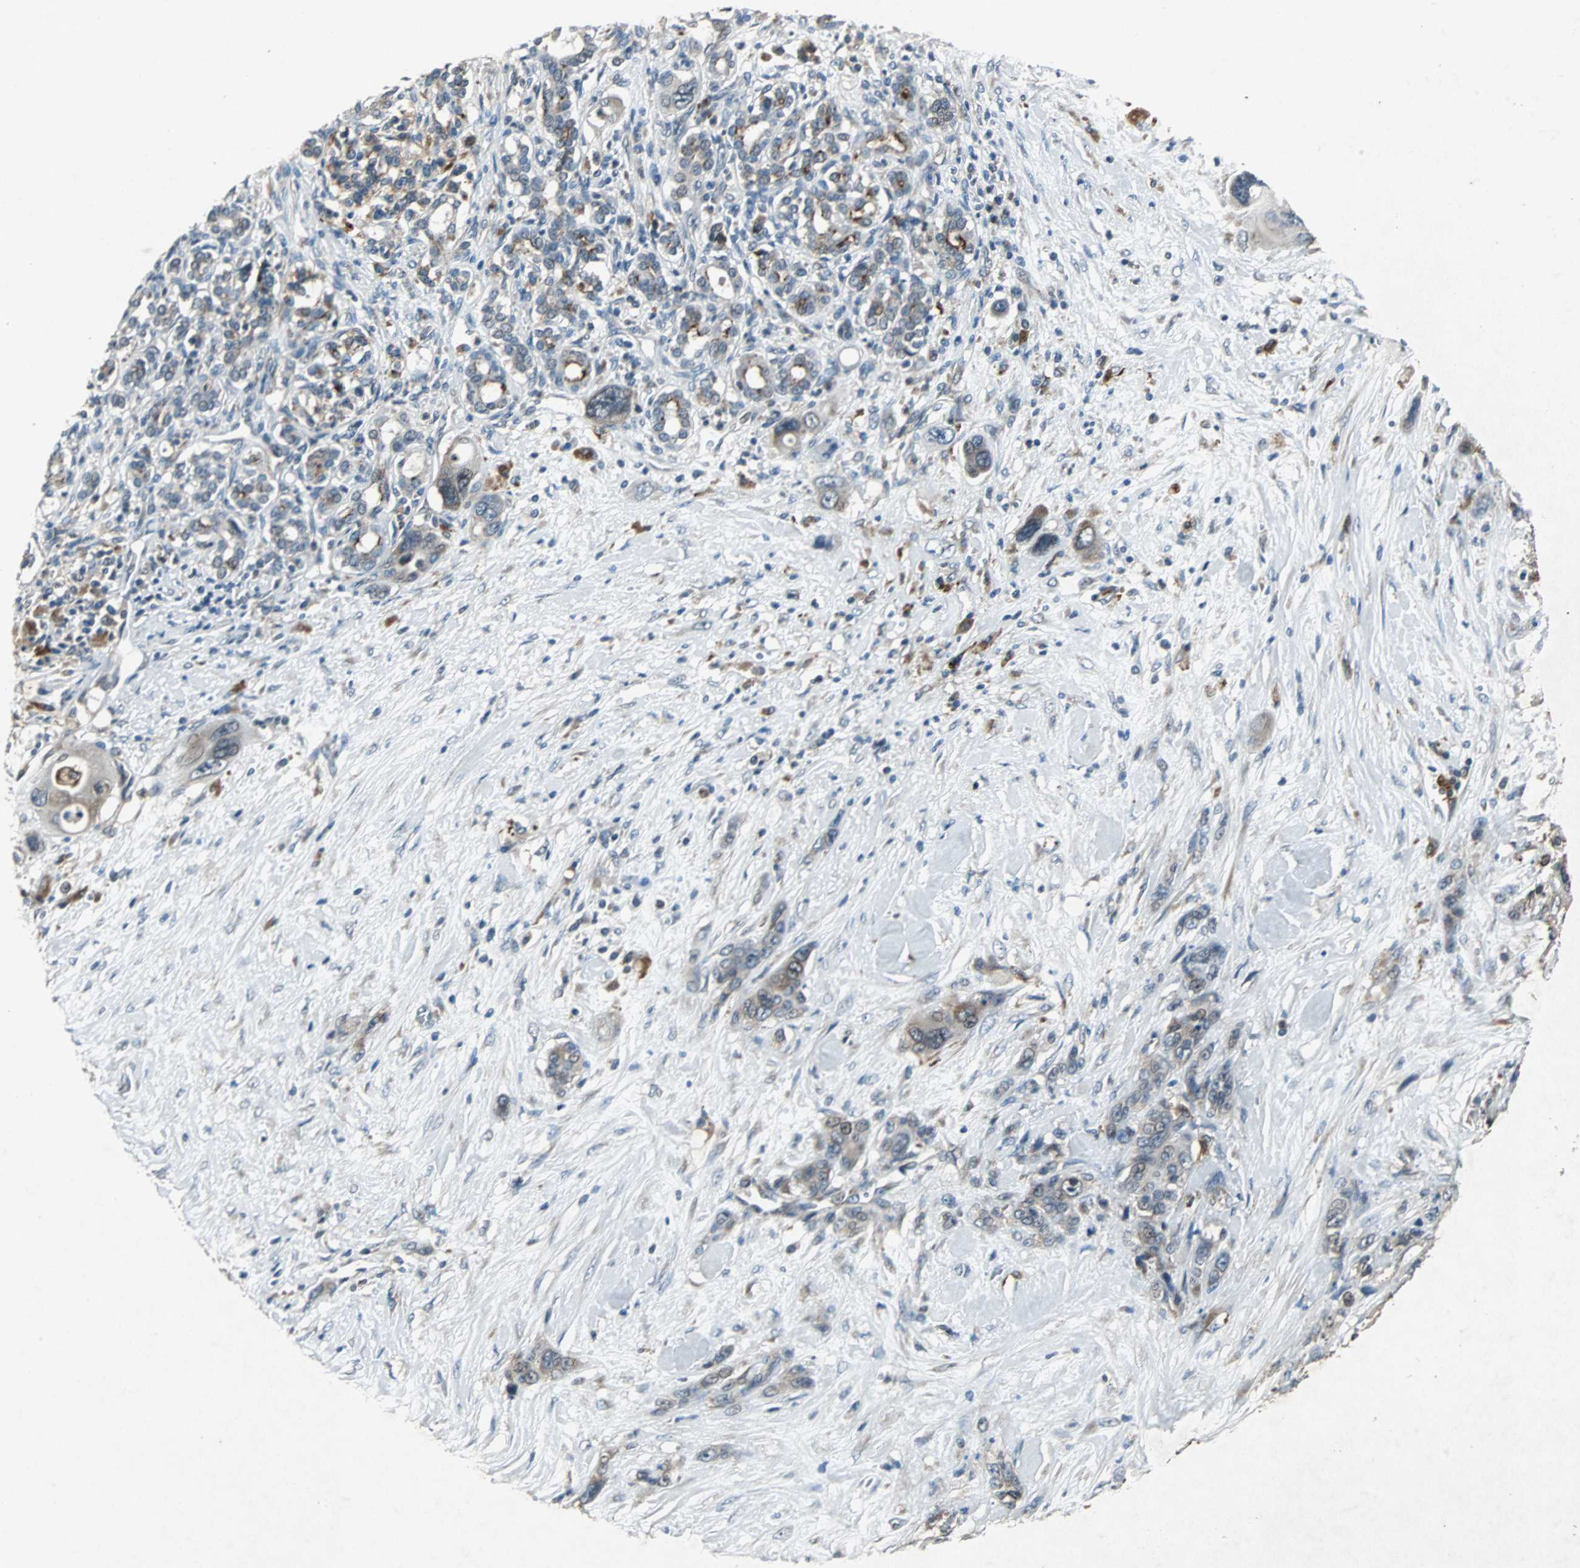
{"staining": {"intensity": "weak", "quantity": "<25%", "location": "cytoplasmic/membranous"}, "tissue": "pancreatic cancer", "cell_type": "Tumor cells", "image_type": "cancer", "snomed": [{"axis": "morphology", "description": "Adenocarcinoma, NOS"}, {"axis": "topography", "description": "Pancreas"}], "caption": "Immunohistochemistry (IHC) photomicrograph of adenocarcinoma (pancreatic) stained for a protein (brown), which reveals no positivity in tumor cells.", "gene": "SOS1", "patient": {"sex": "male", "age": 46}}